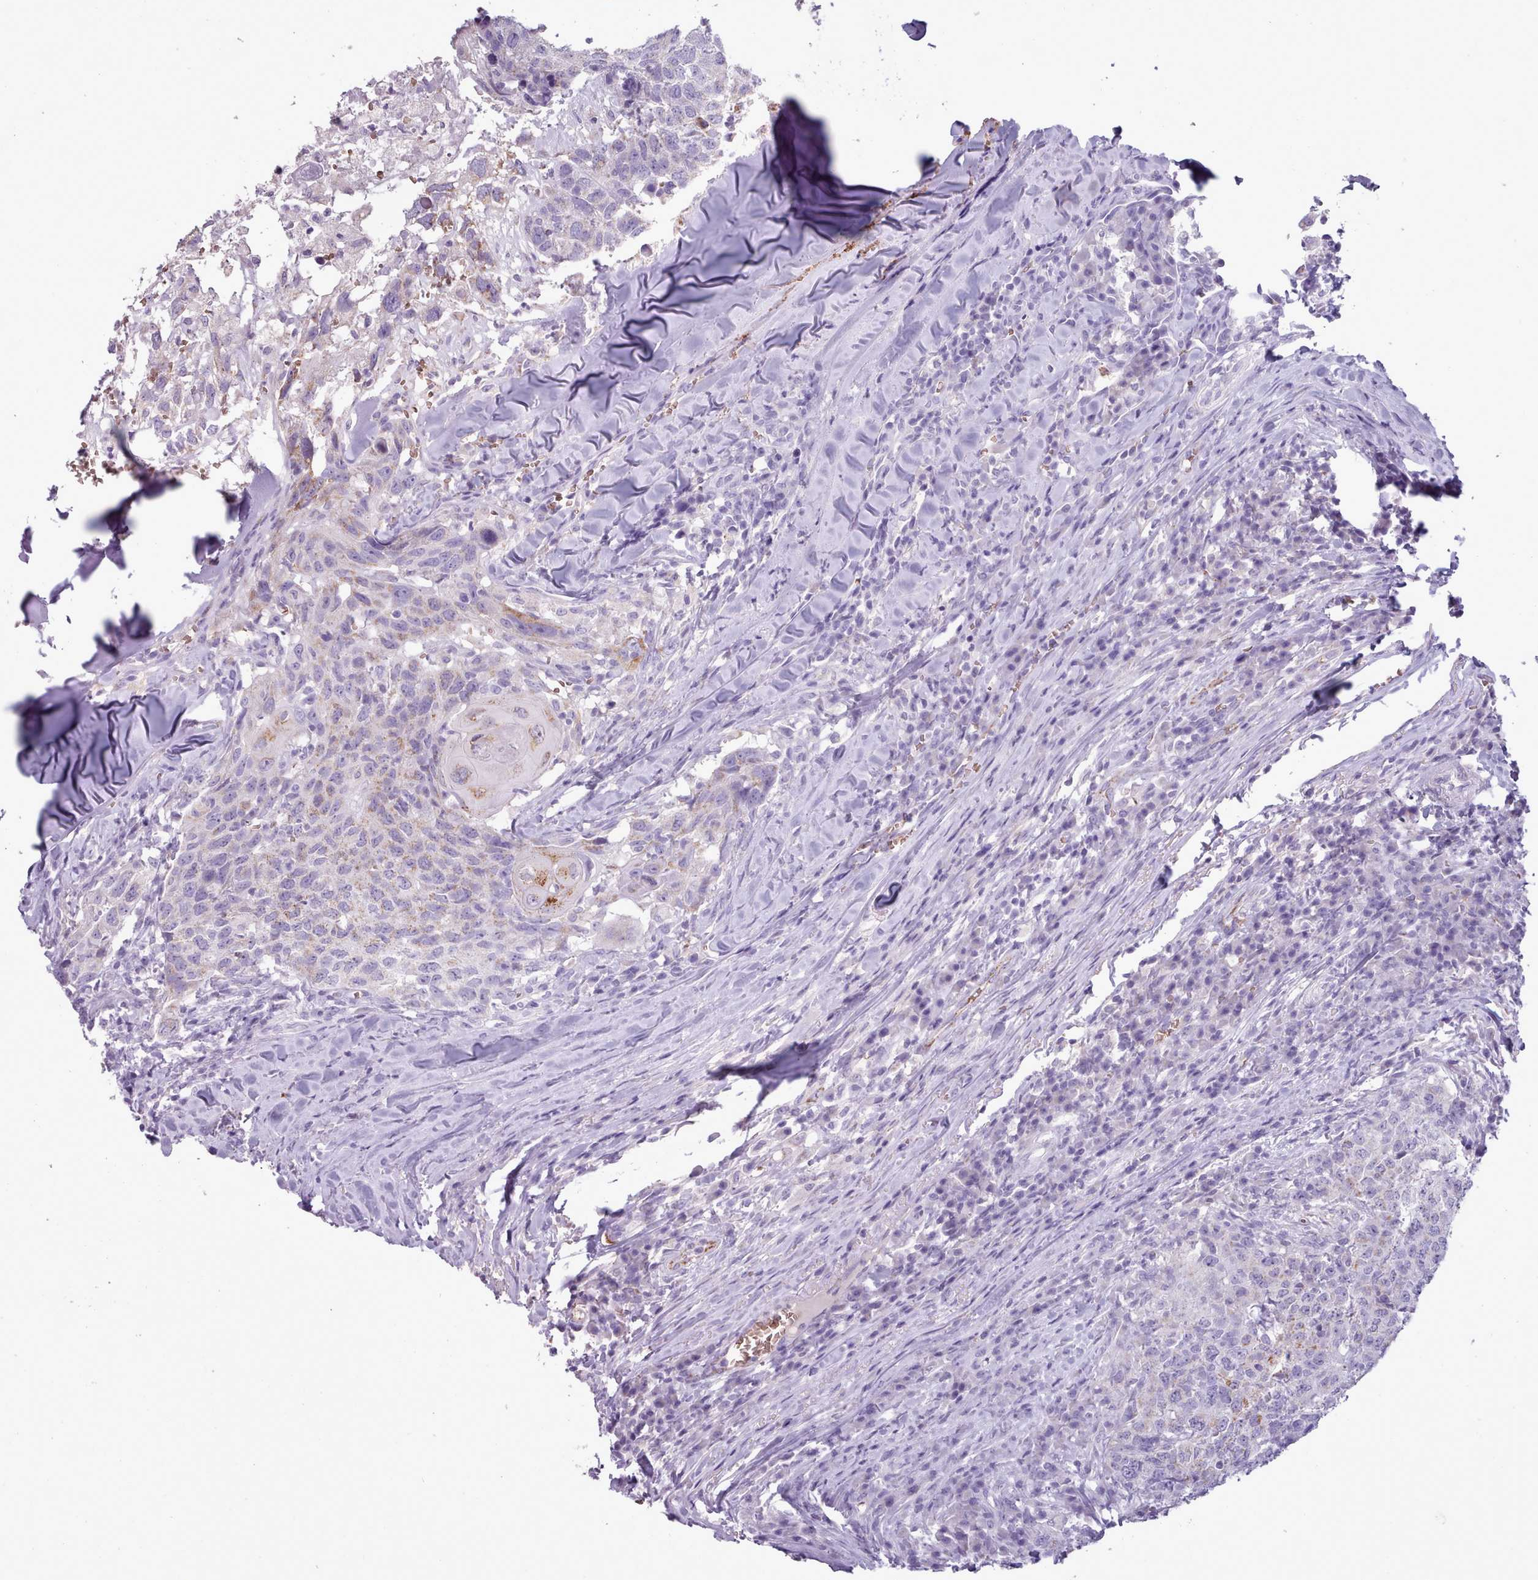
{"staining": {"intensity": "weak", "quantity": "<25%", "location": "cytoplasmic/membranous"}, "tissue": "head and neck cancer", "cell_type": "Tumor cells", "image_type": "cancer", "snomed": [{"axis": "morphology", "description": "Normal tissue, NOS"}, {"axis": "morphology", "description": "Squamous cell carcinoma, NOS"}, {"axis": "topography", "description": "Skeletal muscle"}, {"axis": "topography", "description": "Vascular tissue"}, {"axis": "topography", "description": "Peripheral nerve tissue"}, {"axis": "topography", "description": "Head-Neck"}], "caption": "Immunohistochemical staining of human squamous cell carcinoma (head and neck) demonstrates no significant staining in tumor cells.", "gene": "AK4", "patient": {"sex": "male", "age": 66}}